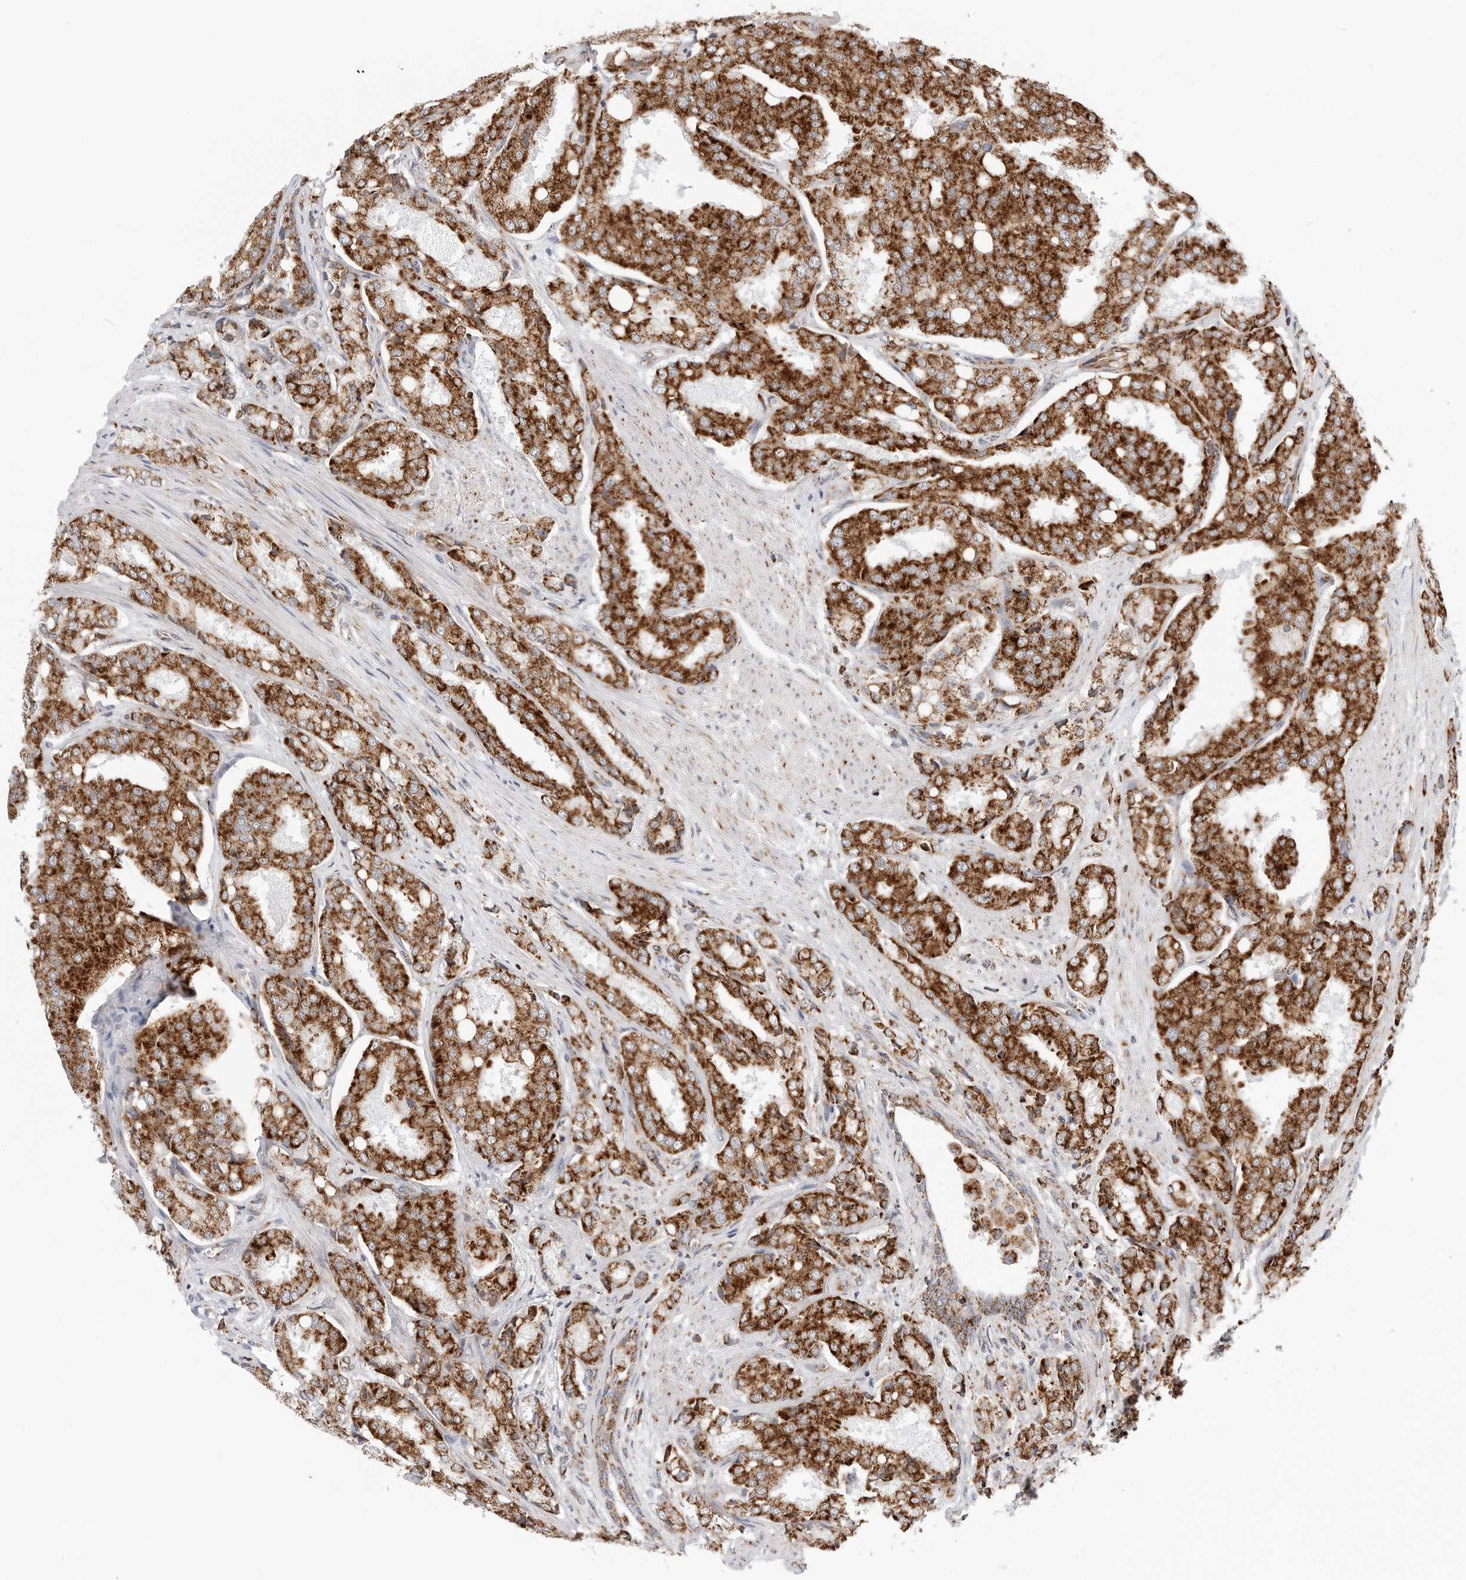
{"staining": {"intensity": "strong", "quantity": ">75%", "location": "cytoplasmic/membranous"}, "tissue": "prostate cancer", "cell_type": "Tumor cells", "image_type": "cancer", "snomed": [{"axis": "morphology", "description": "Adenocarcinoma, High grade"}, {"axis": "topography", "description": "Prostate"}], "caption": "Immunohistochemistry (IHC) (DAB) staining of prostate cancer exhibits strong cytoplasmic/membranous protein staining in approximately >75% of tumor cells. The staining was performed using DAB (3,3'-diaminobenzidine), with brown indicating positive protein expression. Nuclei are stained blue with hematoxylin.", "gene": "ATP5IF1", "patient": {"sex": "male", "age": 50}}